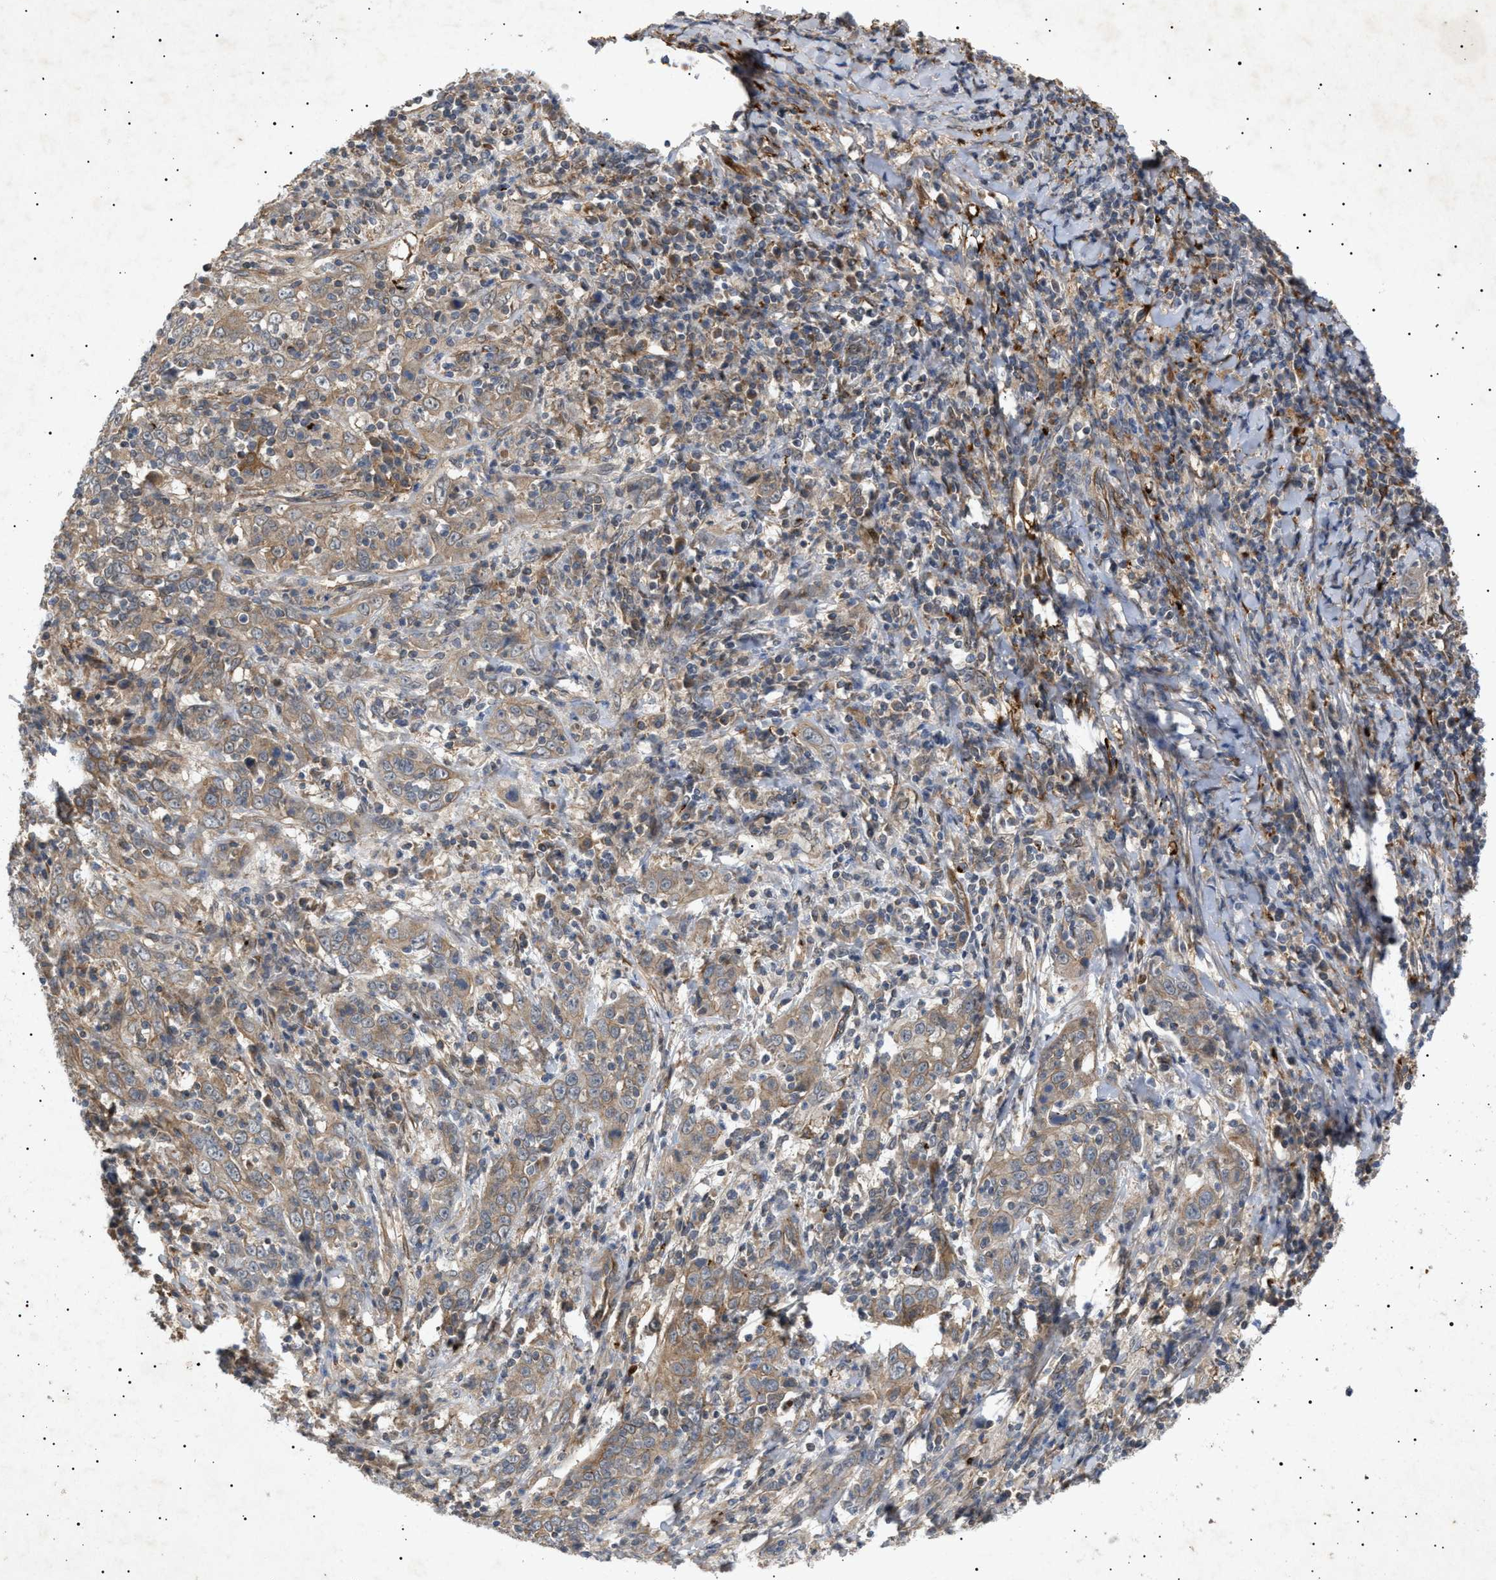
{"staining": {"intensity": "weak", "quantity": ">75%", "location": "cytoplasmic/membranous"}, "tissue": "cervical cancer", "cell_type": "Tumor cells", "image_type": "cancer", "snomed": [{"axis": "morphology", "description": "Squamous cell carcinoma, NOS"}, {"axis": "topography", "description": "Cervix"}], "caption": "Squamous cell carcinoma (cervical) tissue demonstrates weak cytoplasmic/membranous positivity in about >75% of tumor cells", "gene": "SIRT5", "patient": {"sex": "female", "age": 46}}